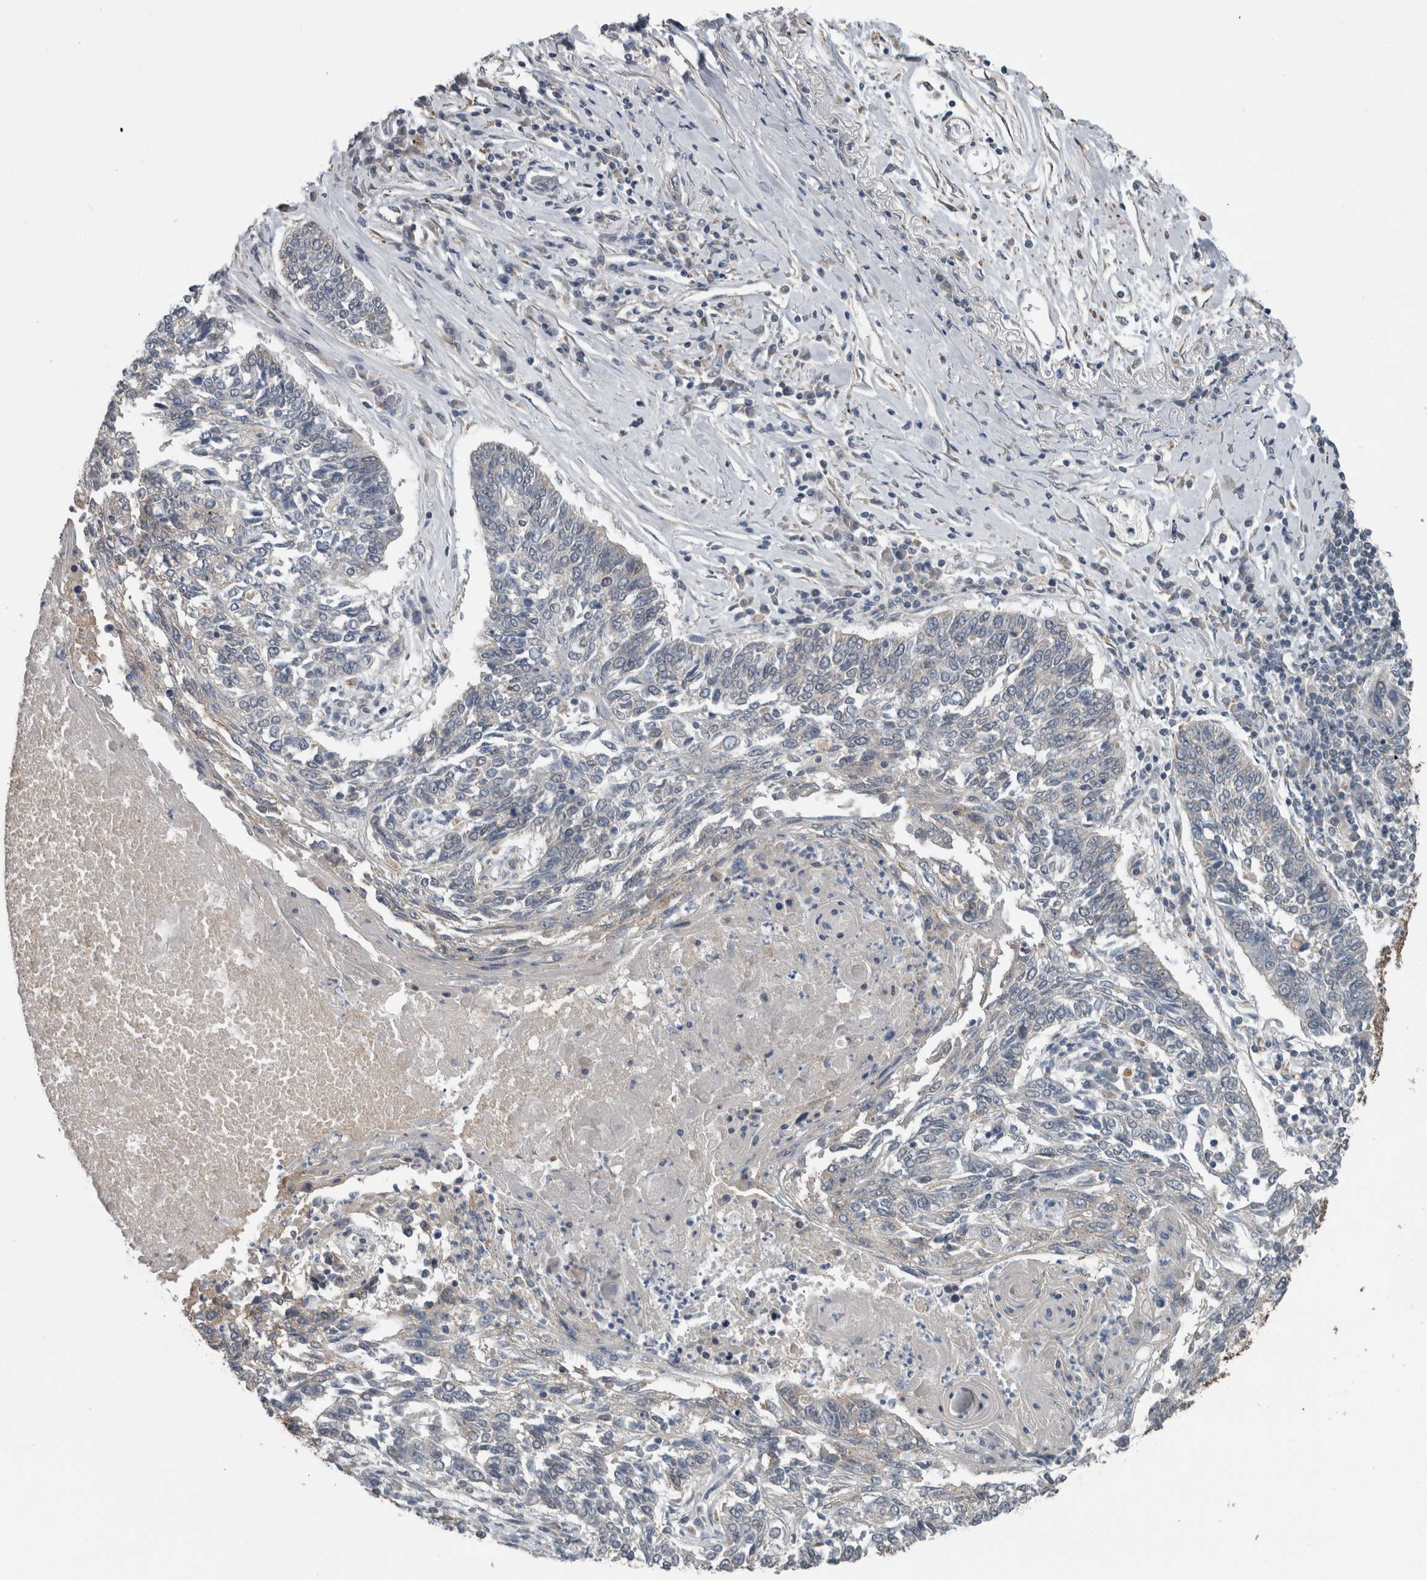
{"staining": {"intensity": "weak", "quantity": "<25%", "location": "cytoplasmic/membranous"}, "tissue": "lung cancer", "cell_type": "Tumor cells", "image_type": "cancer", "snomed": [{"axis": "morphology", "description": "Normal tissue, NOS"}, {"axis": "morphology", "description": "Squamous cell carcinoma, NOS"}, {"axis": "topography", "description": "Cartilage tissue"}, {"axis": "topography", "description": "Bronchus"}, {"axis": "topography", "description": "Lung"}], "caption": "A histopathology image of human lung squamous cell carcinoma is negative for staining in tumor cells. The staining was performed using DAB to visualize the protein expression in brown, while the nuclei were stained in blue with hematoxylin (Magnification: 20x).", "gene": "ARMC1", "patient": {"sex": "female", "age": 49}}